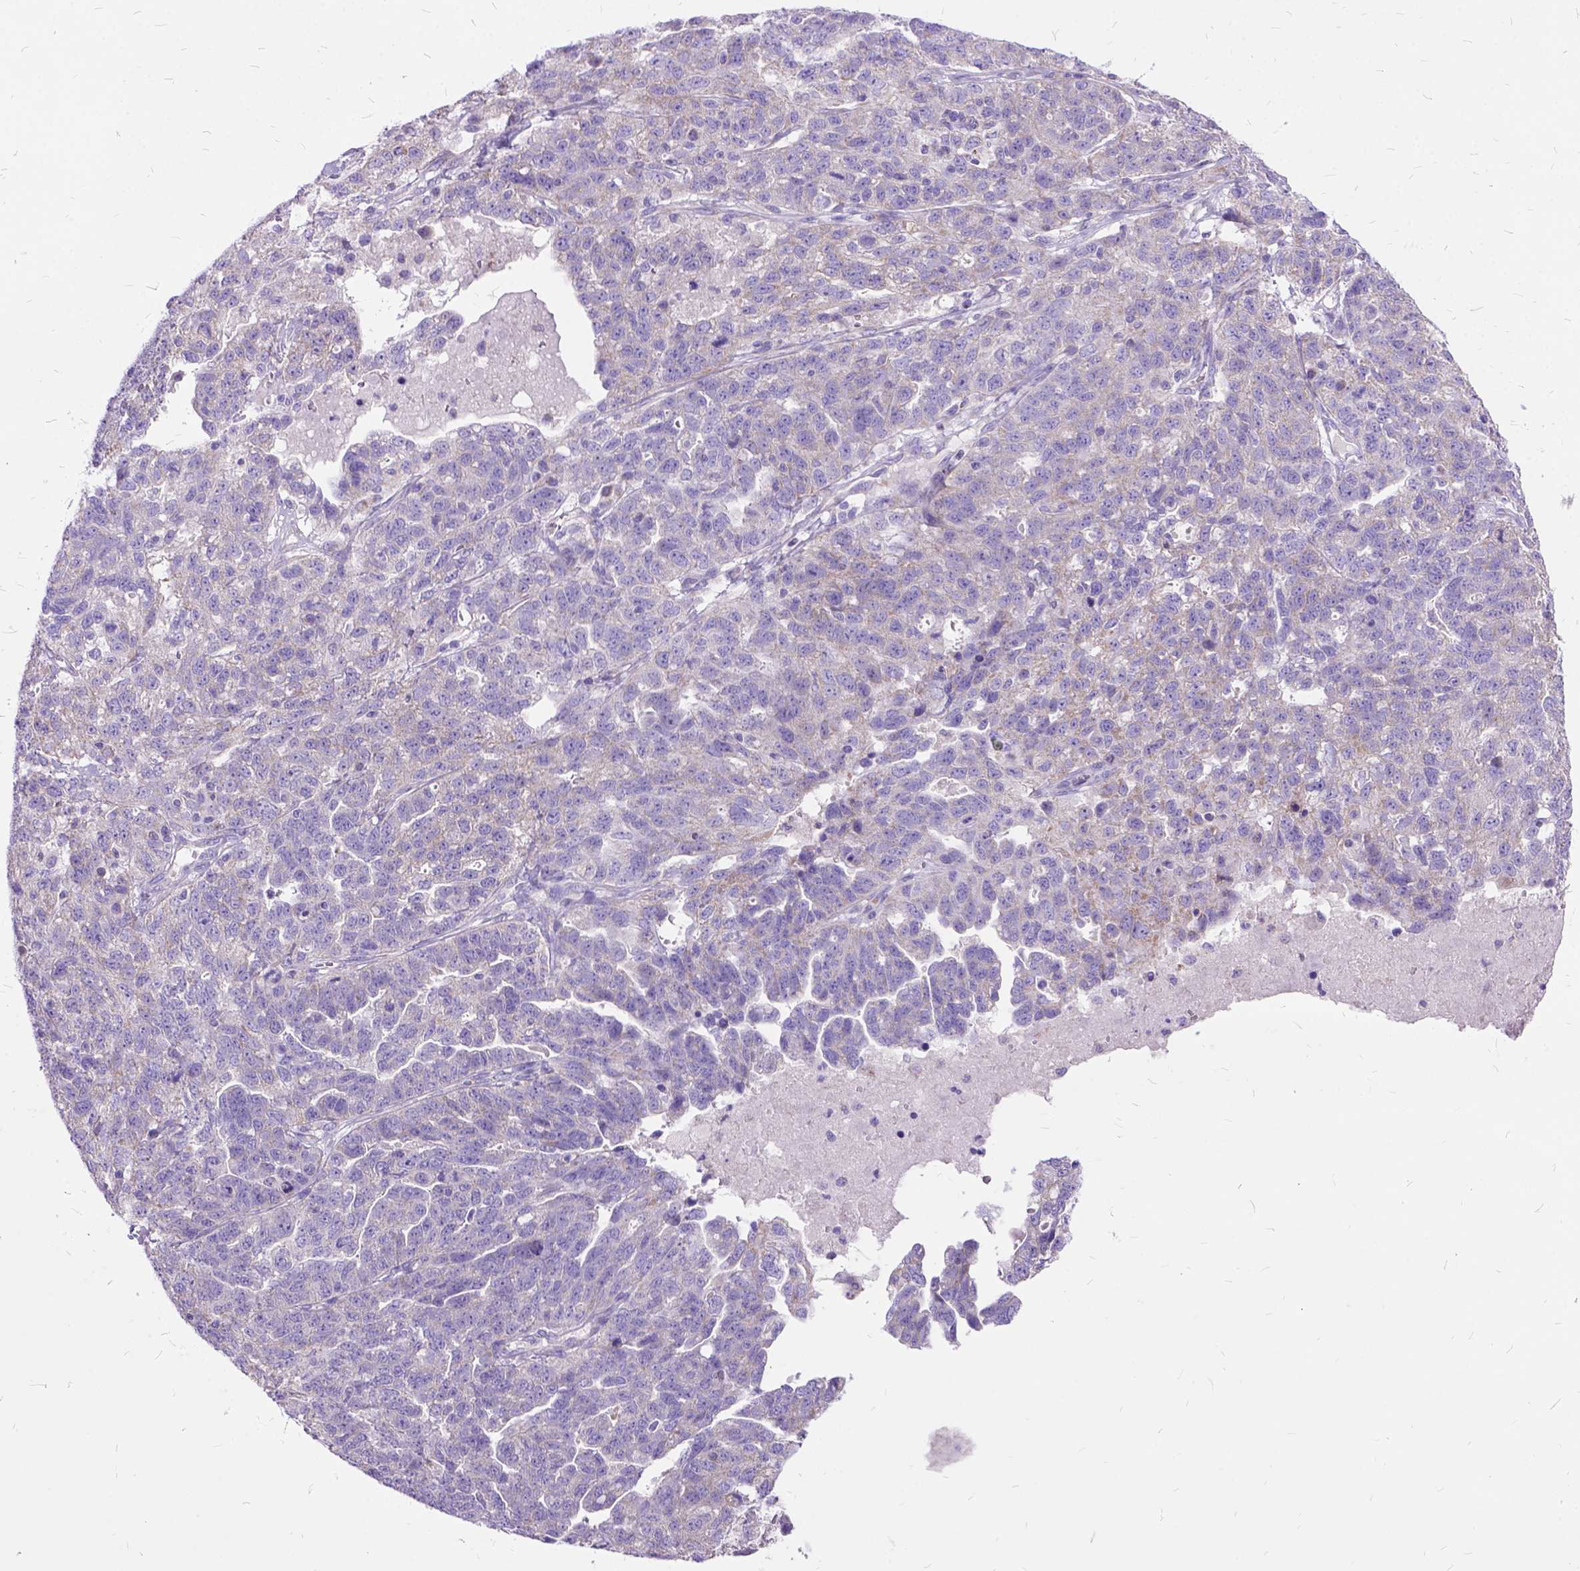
{"staining": {"intensity": "negative", "quantity": "none", "location": "none"}, "tissue": "ovarian cancer", "cell_type": "Tumor cells", "image_type": "cancer", "snomed": [{"axis": "morphology", "description": "Cystadenocarcinoma, serous, NOS"}, {"axis": "topography", "description": "Ovary"}], "caption": "This is an IHC histopathology image of human ovarian cancer (serous cystadenocarcinoma). There is no positivity in tumor cells.", "gene": "CTAG2", "patient": {"sex": "female", "age": 71}}